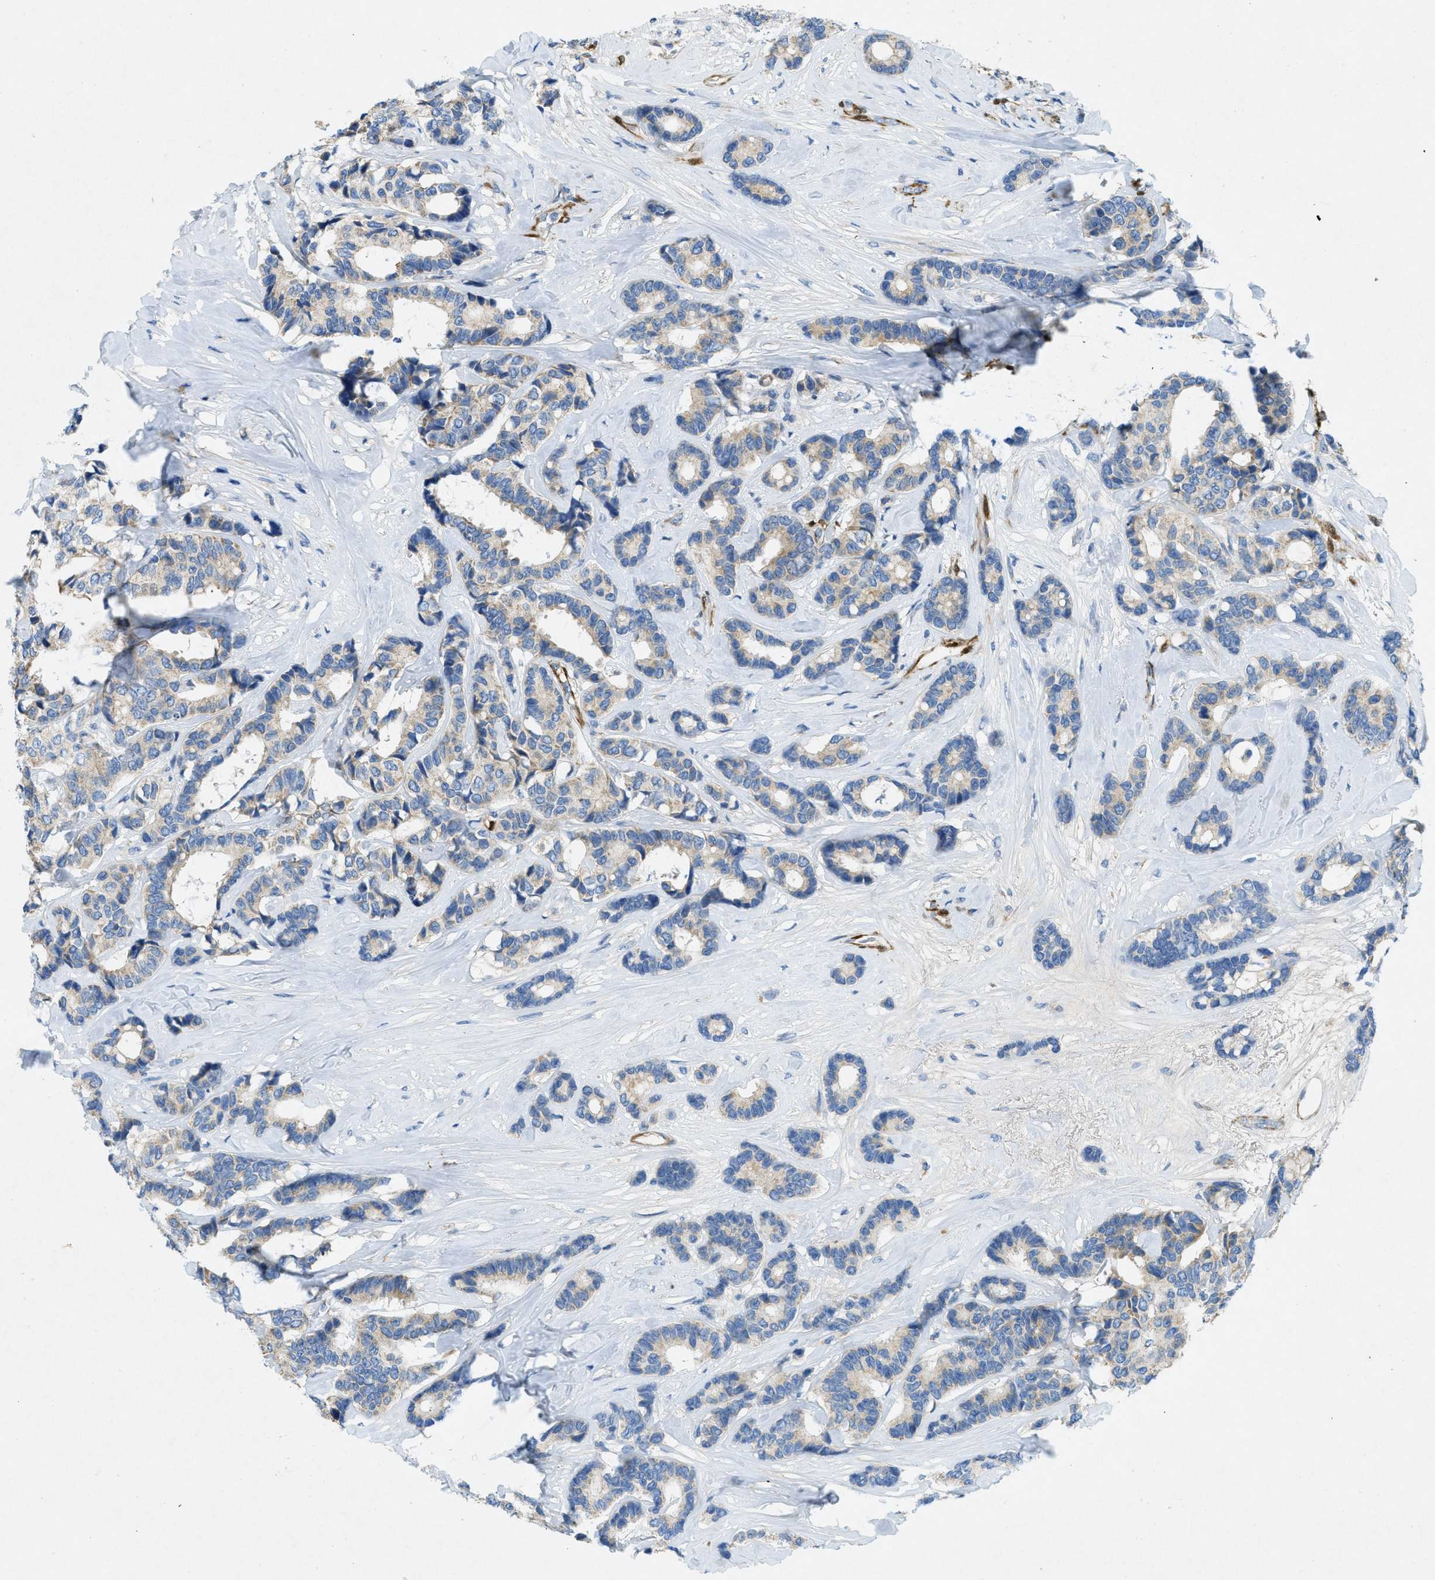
{"staining": {"intensity": "weak", "quantity": ">75%", "location": "cytoplasmic/membranous"}, "tissue": "breast cancer", "cell_type": "Tumor cells", "image_type": "cancer", "snomed": [{"axis": "morphology", "description": "Duct carcinoma"}, {"axis": "topography", "description": "Breast"}], "caption": "Weak cytoplasmic/membranous staining for a protein is identified in approximately >75% of tumor cells of breast cancer (intraductal carcinoma) using immunohistochemistry (IHC).", "gene": "CYGB", "patient": {"sex": "female", "age": 87}}